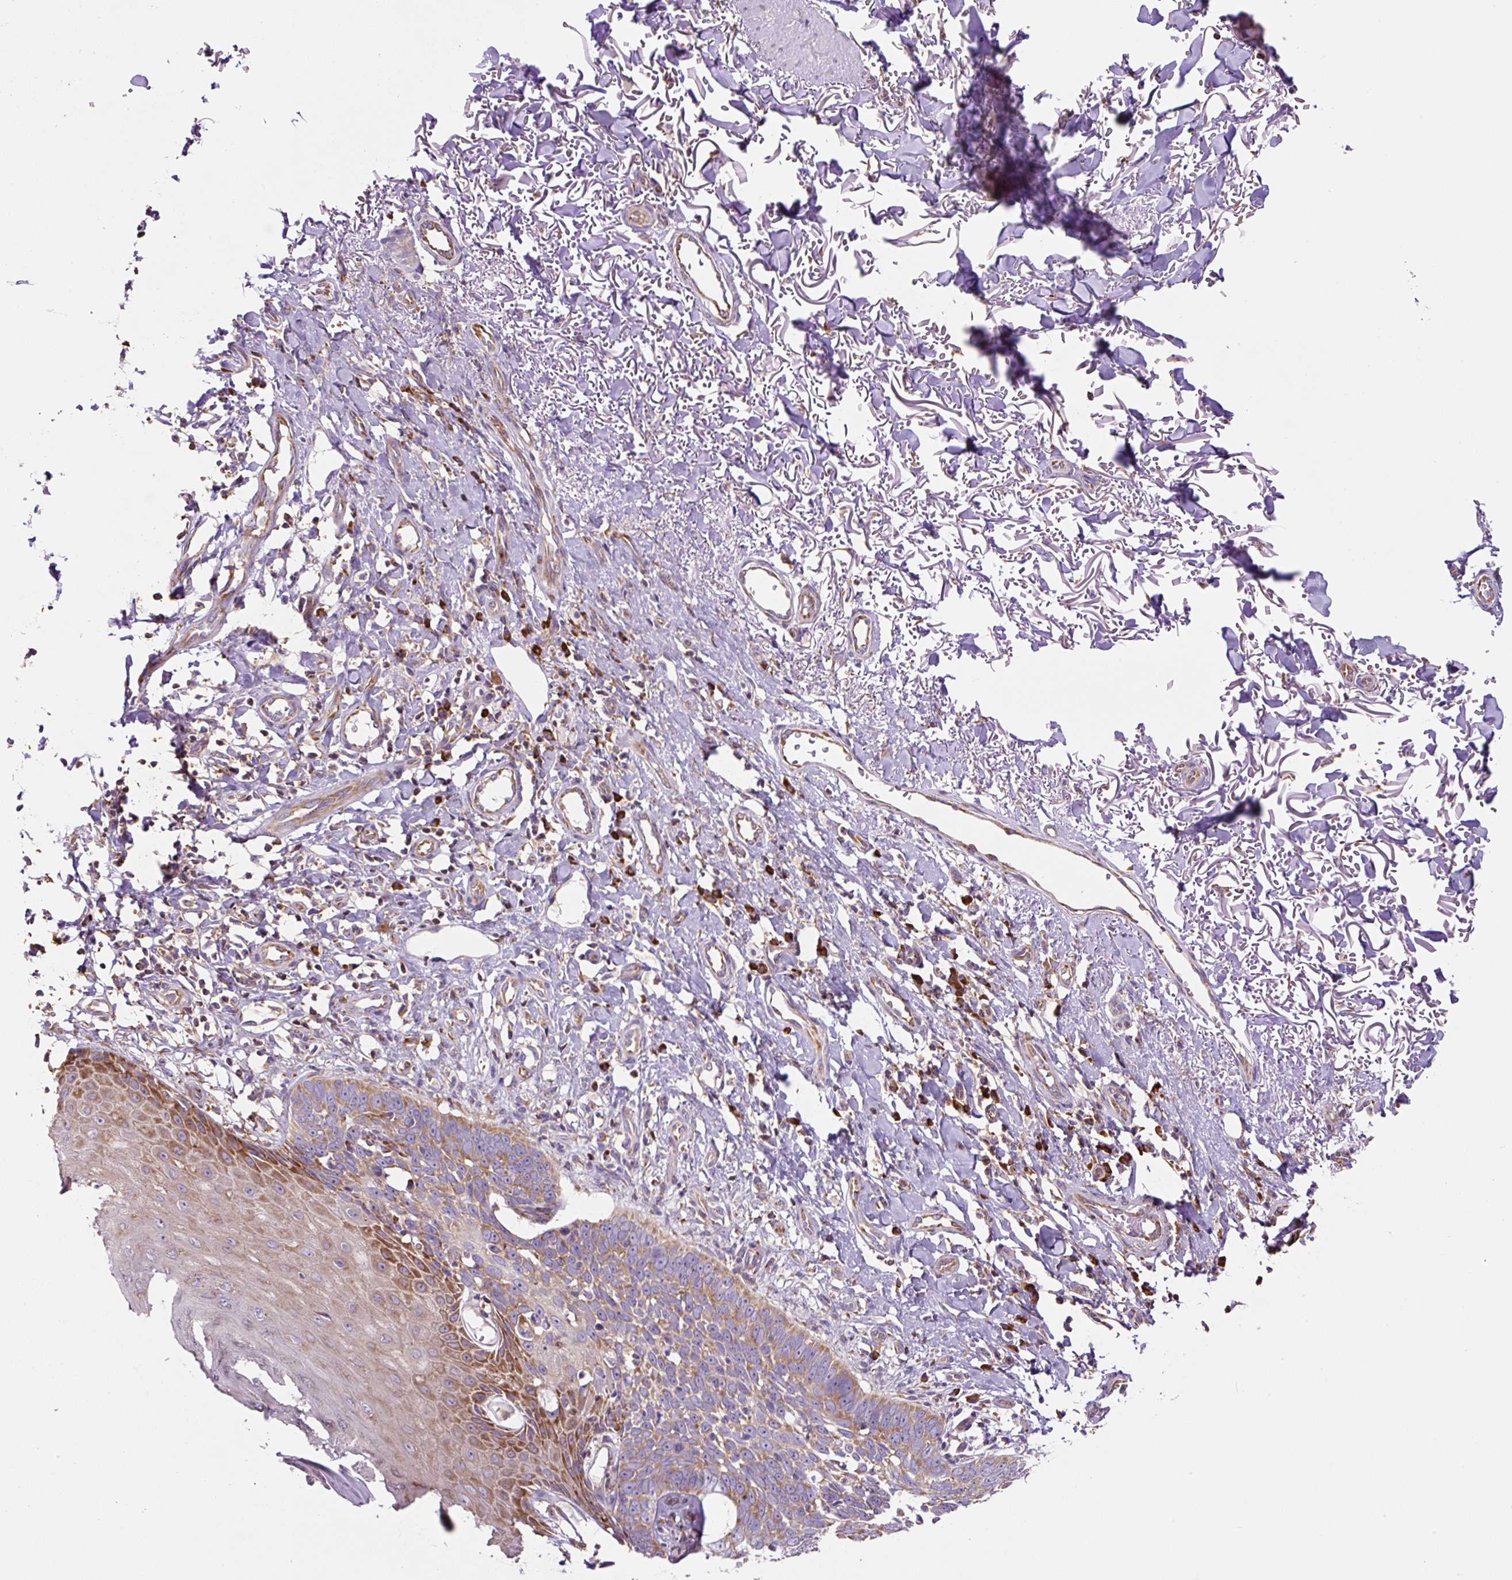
{"staining": {"intensity": "moderate", "quantity": ">75%", "location": "cytoplasmic/membranous"}, "tissue": "skin cancer", "cell_type": "Tumor cells", "image_type": "cancer", "snomed": [{"axis": "morphology", "description": "Normal tissue, NOS"}, {"axis": "morphology", "description": "Basal cell carcinoma"}, {"axis": "topography", "description": "Skin"}], "caption": "There is medium levels of moderate cytoplasmic/membranous expression in tumor cells of skin basal cell carcinoma, as demonstrated by immunohistochemical staining (brown color).", "gene": "RPS23", "patient": {"sex": "male", "age": 77}}